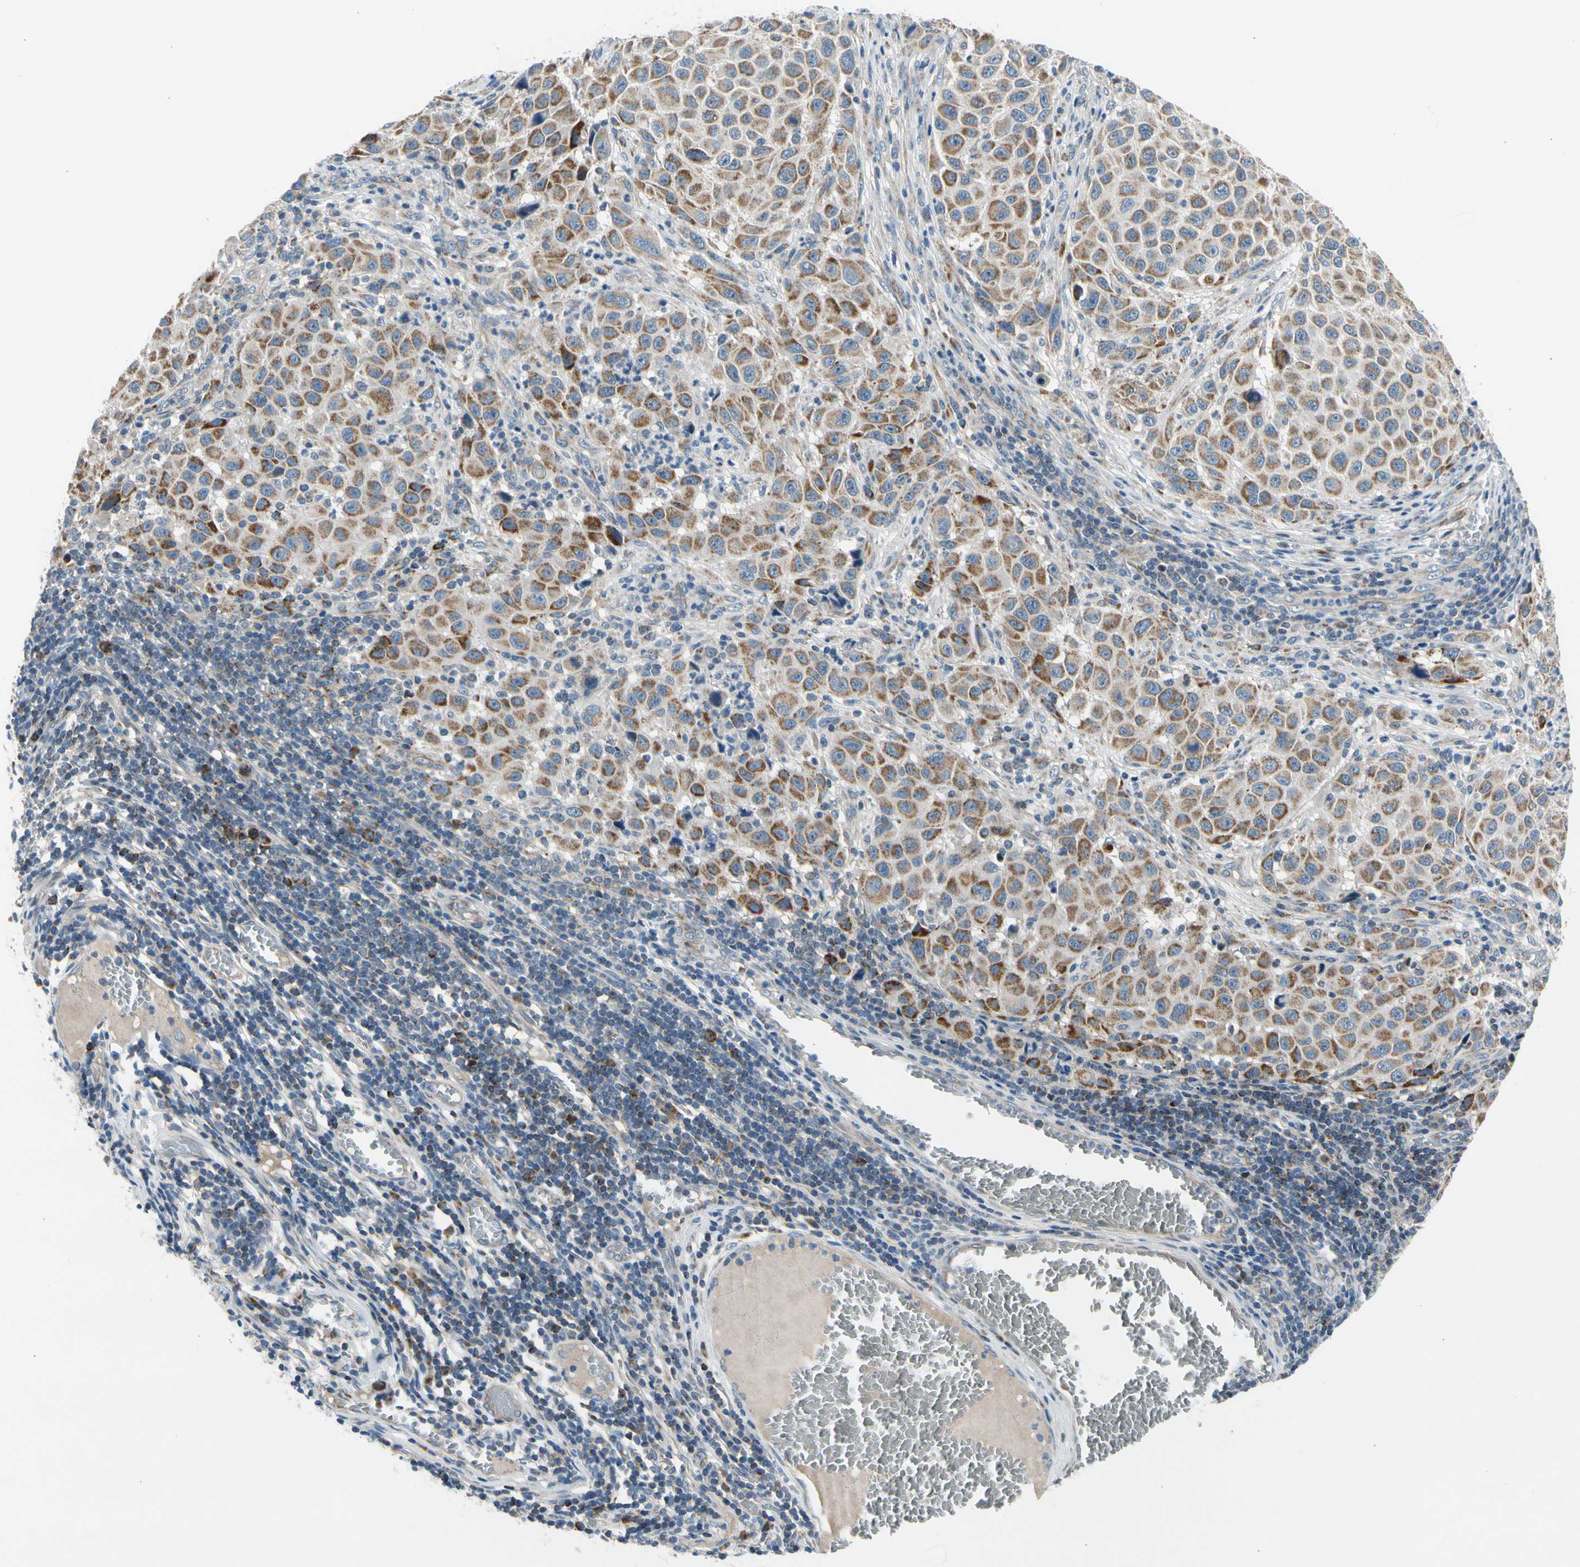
{"staining": {"intensity": "moderate", "quantity": ">75%", "location": "cytoplasmic/membranous"}, "tissue": "melanoma", "cell_type": "Tumor cells", "image_type": "cancer", "snomed": [{"axis": "morphology", "description": "Malignant melanoma, Metastatic site"}, {"axis": "topography", "description": "Lymph node"}], "caption": "There is medium levels of moderate cytoplasmic/membranous staining in tumor cells of melanoma, as demonstrated by immunohistochemical staining (brown color).", "gene": "NPHP3", "patient": {"sex": "male", "age": 61}}